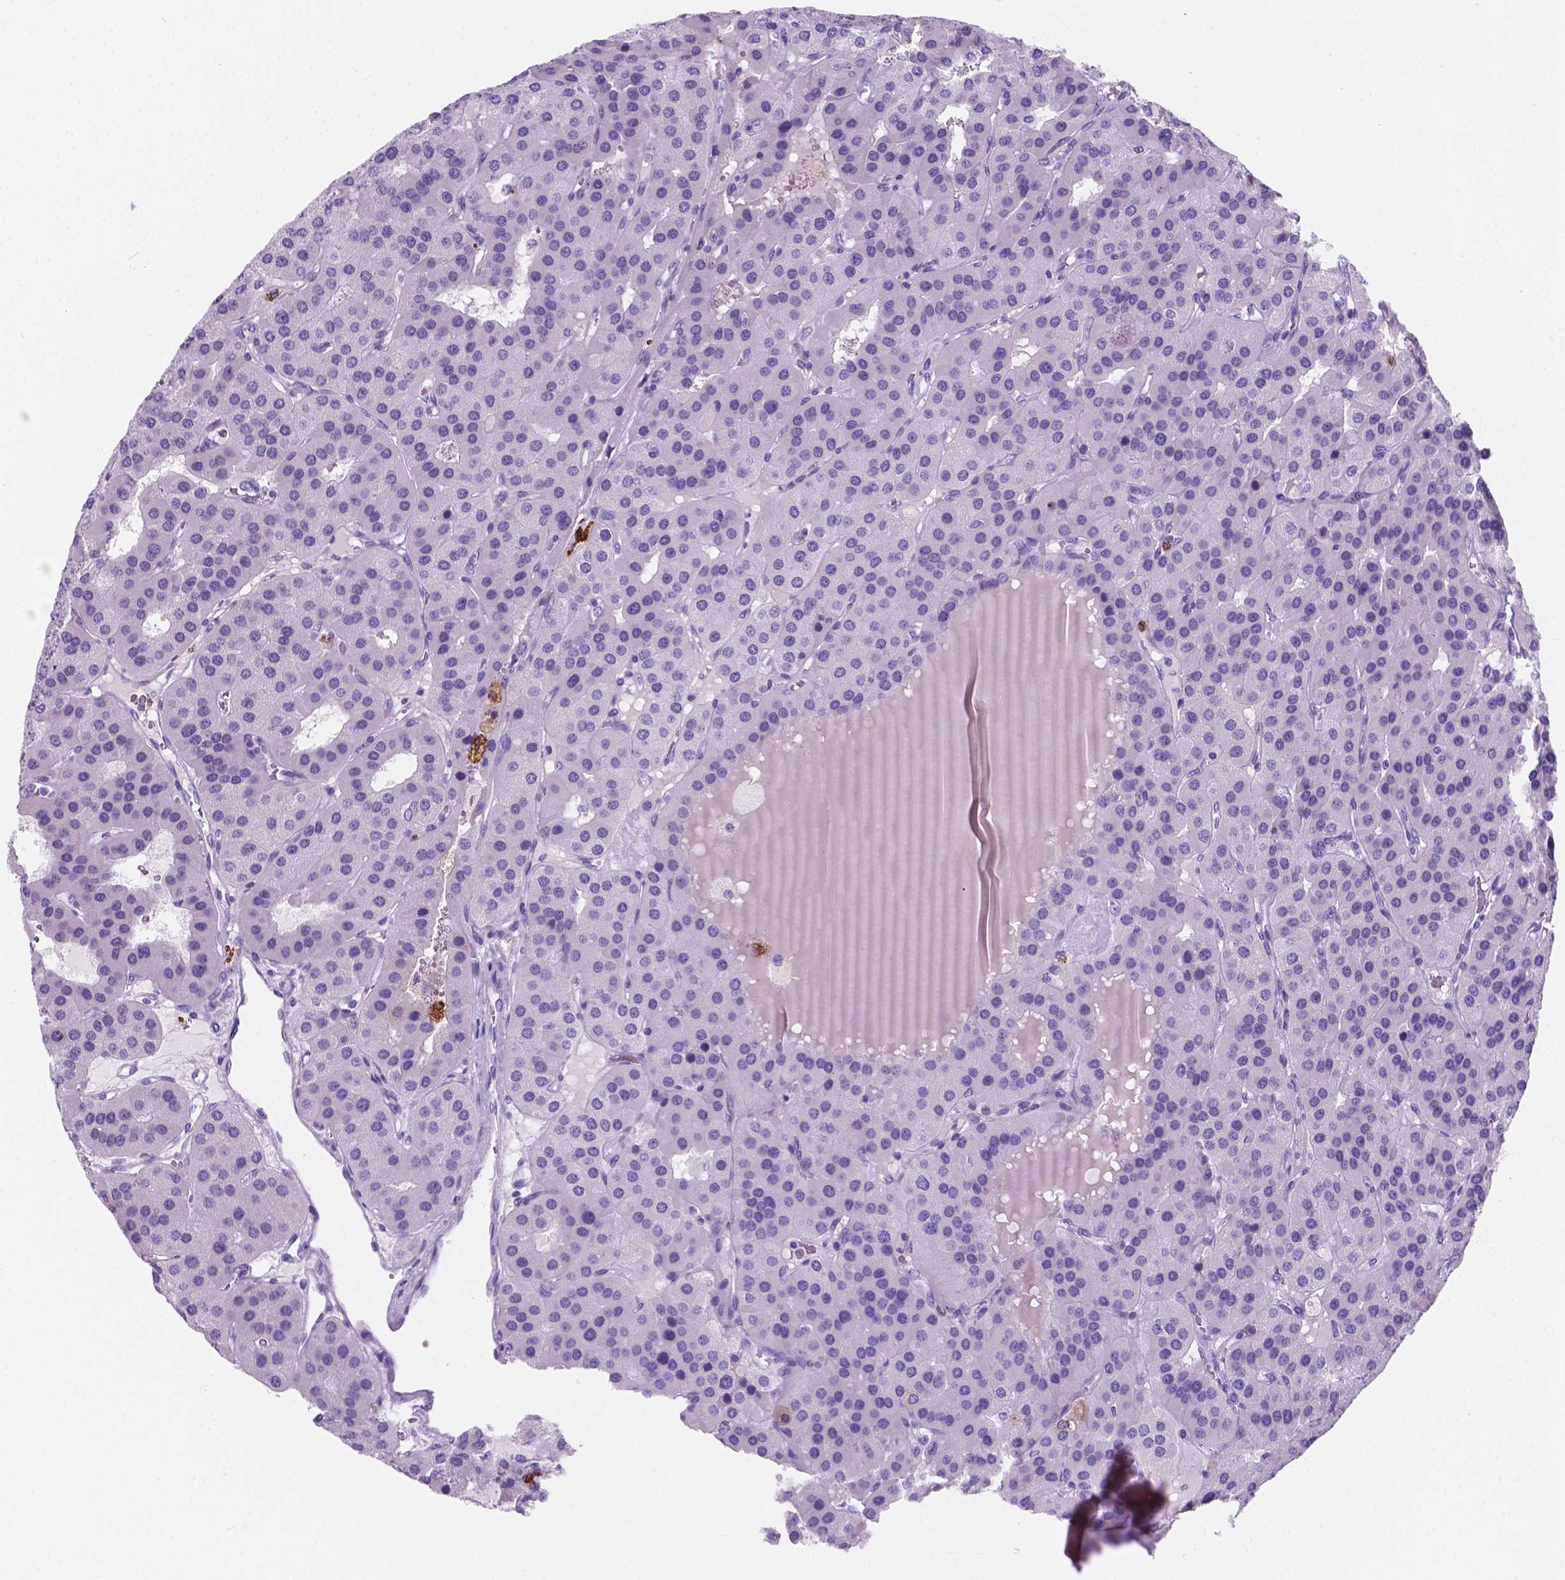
{"staining": {"intensity": "negative", "quantity": "none", "location": "none"}, "tissue": "parathyroid gland", "cell_type": "Glandular cells", "image_type": "normal", "snomed": [{"axis": "morphology", "description": "Normal tissue, NOS"}, {"axis": "morphology", "description": "Adenoma, NOS"}, {"axis": "topography", "description": "Parathyroid gland"}], "caption": "Protein analysis of normal parathyroid gland shows no significant staining in glandular cells.", "gene": "MACF1", "patient": {"sex": "female", "age": 86}}